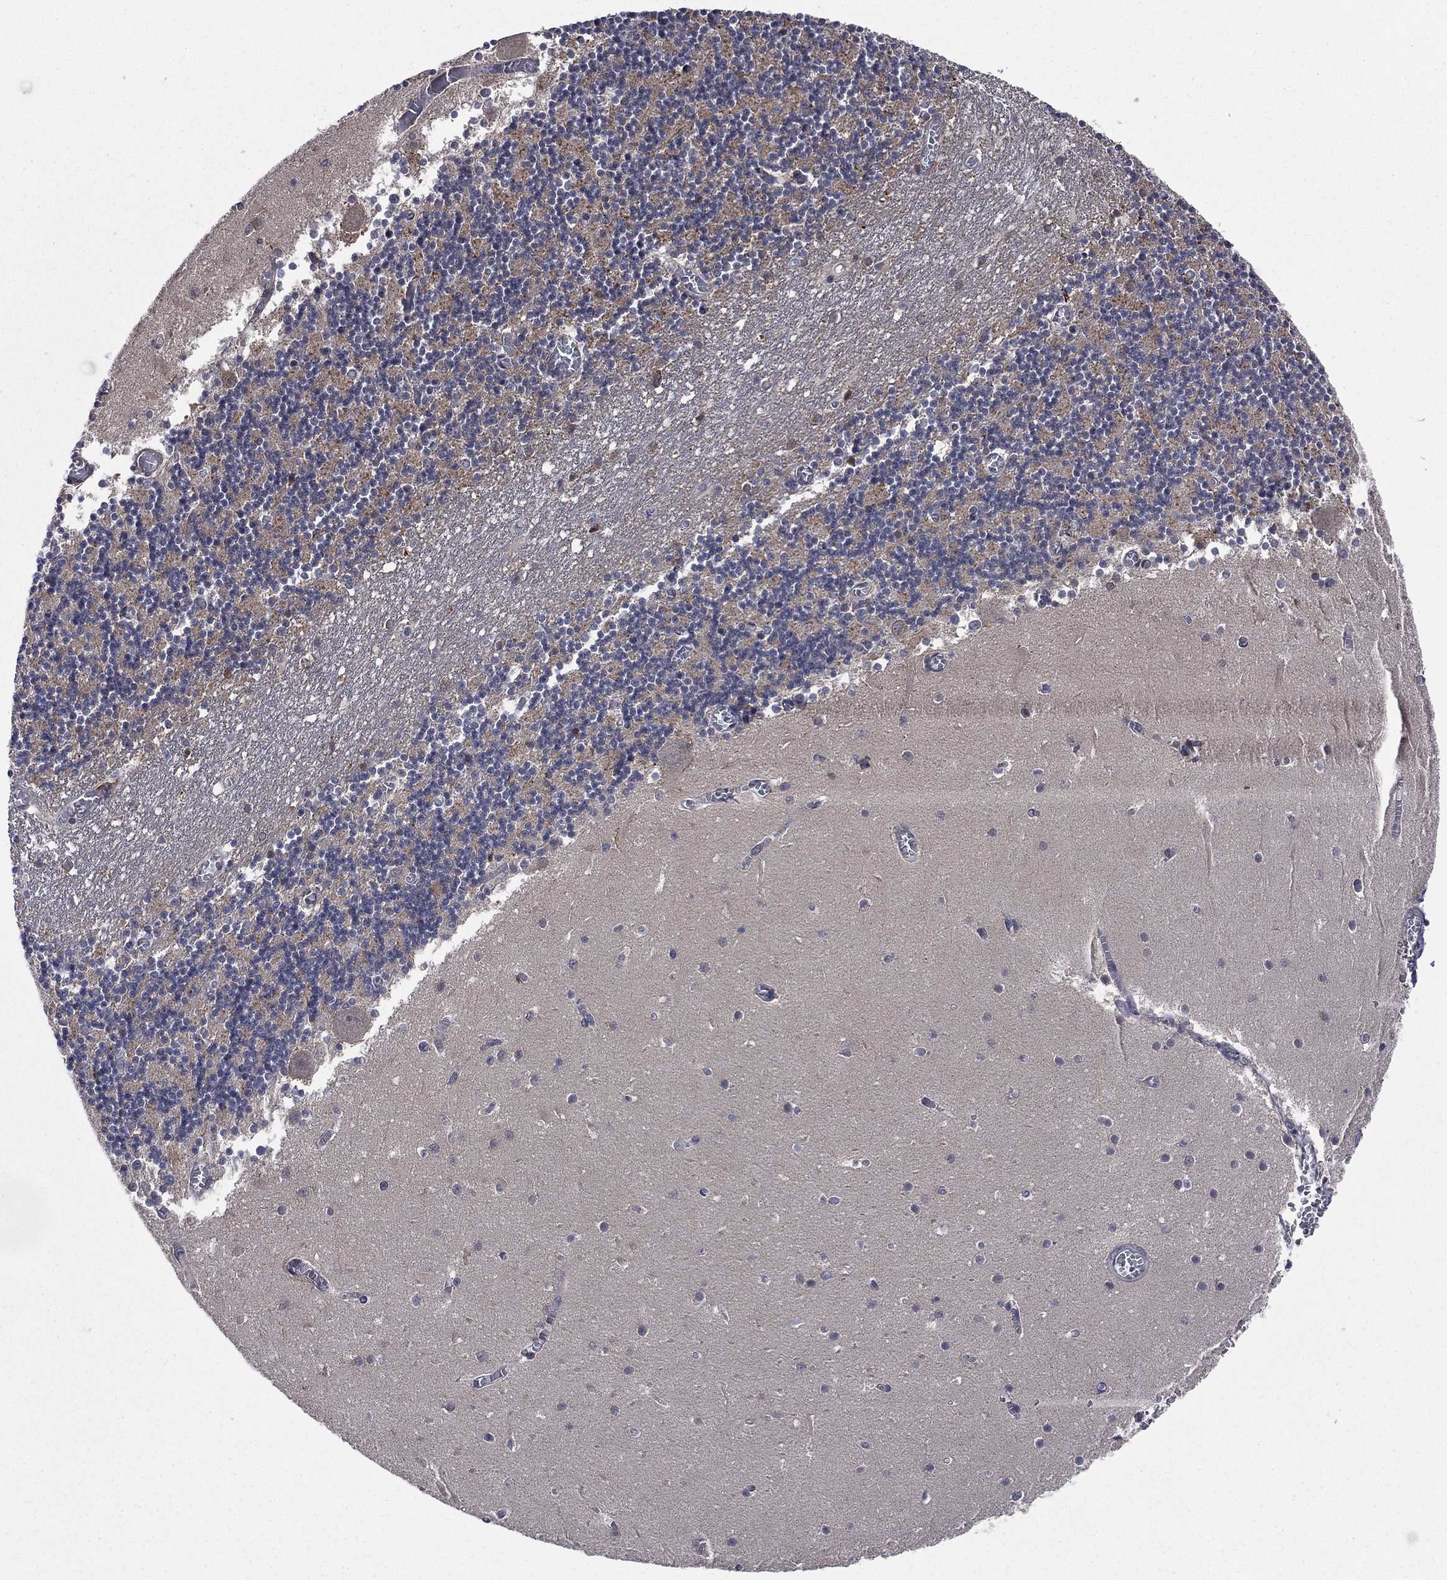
{"staining": {"intensity": "negative", "quantity": "none", "location": "none"}, "tissue": "cerebellum", "cell_type": "Cells in granular layer", "image_type": "normal", "snomed": [{"axis": "morphology", "description": "Normal tissue, NOS"}, {"axis": "topography", "description": "Cerebellum"}], "caption": "Cerebellum was stained to show a protein in brown. There is no significant expression in cells in granular layer. (Stains: DAB immunohistochemistry with hematoxylin counter stain, Microscopy: brightfield microscopy at high magnification).", "gene": "C2orf76", "patient": {"sex": "female", "age": 28}}